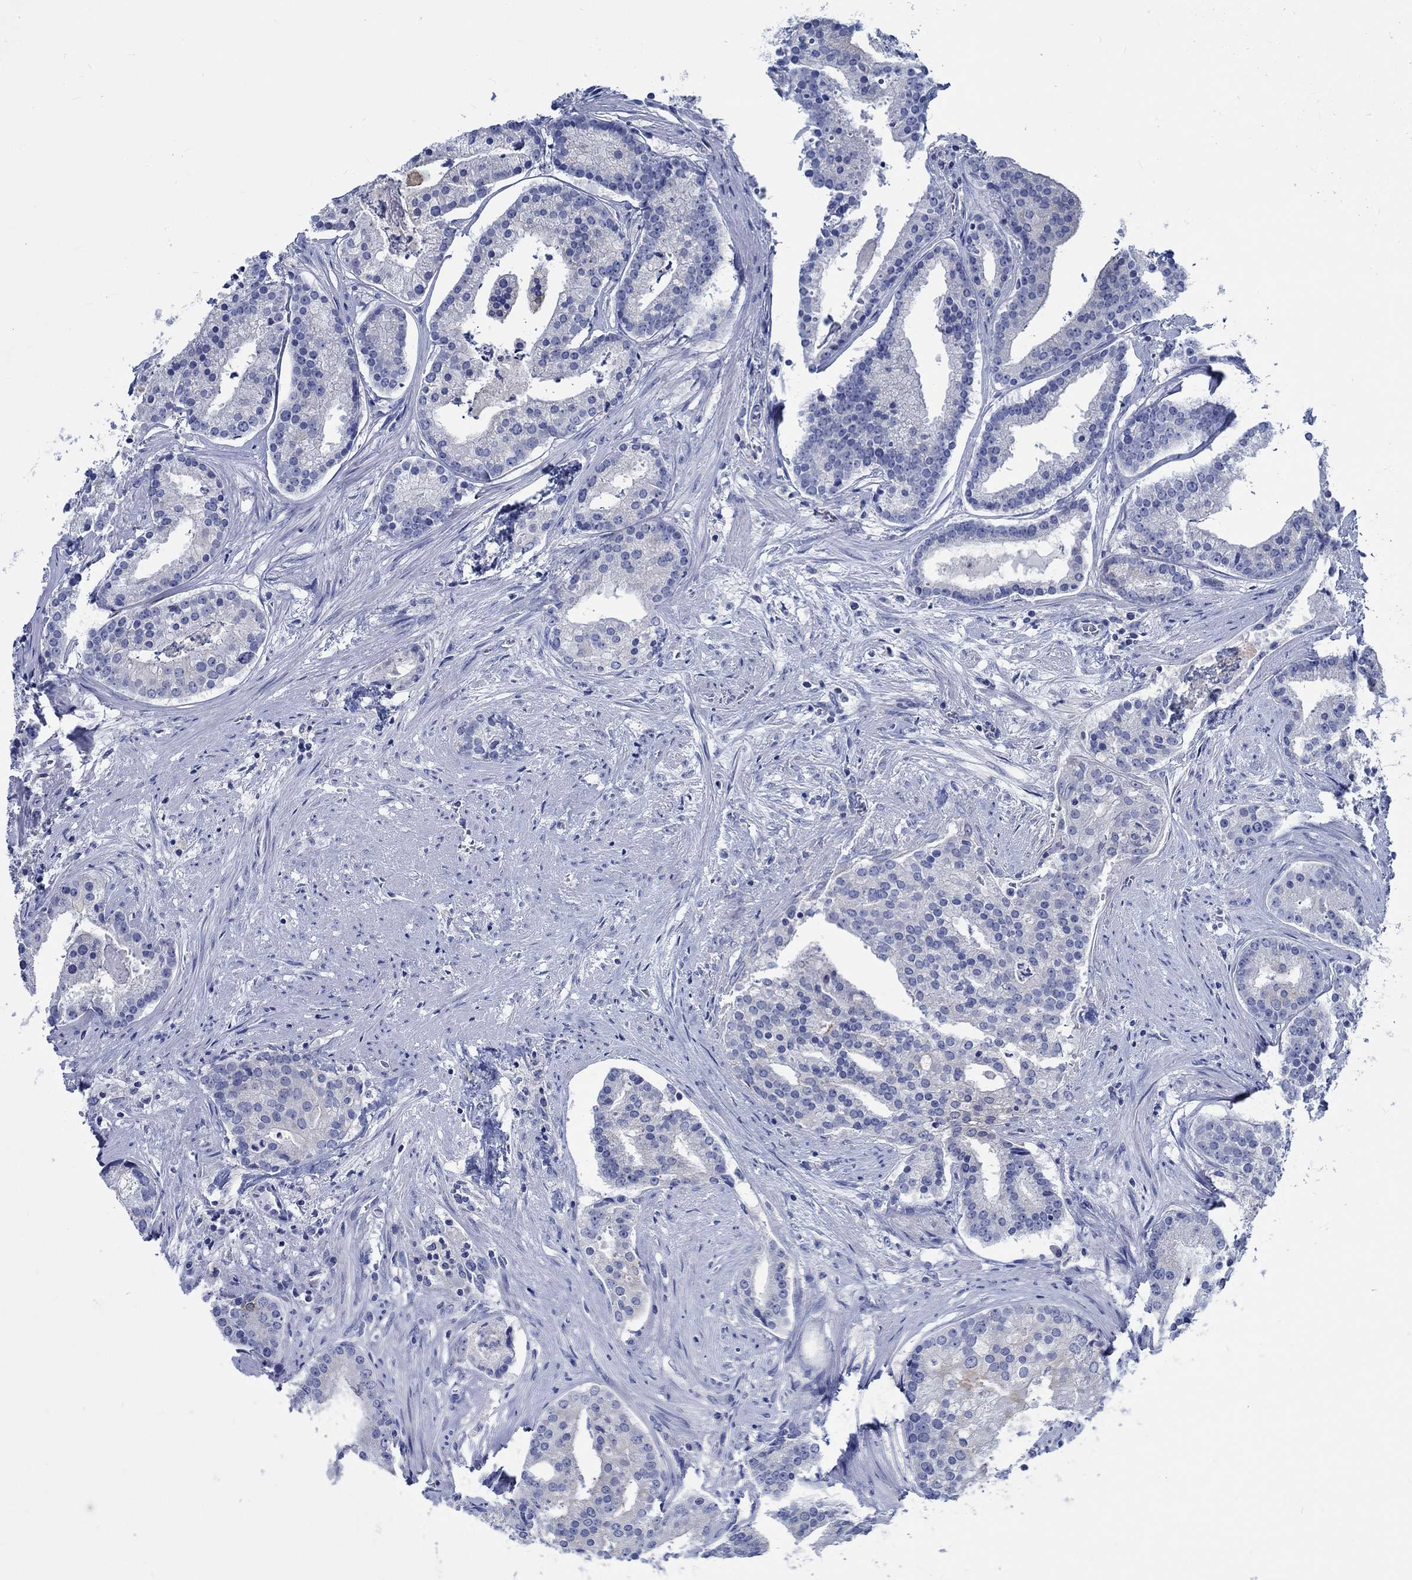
{"staining": {"intensity": "negative", "quantity": "none", "location": "none"}, "tissue": "prostate cancer", "cell_type": "Tumor cells", "image_type": "cancer", "snomed": [{"axis": "morphology", "description": "Adenocarcinoma, NOS"}, {"axis": "topography", "description": "Prostate and seminal vesicle, NOS"}, {"axis": "topography", "description": "Prostate"}], "caption": "Tumor cells show no significant protein expression in prostate adenocarcinoma.", "gene": "PTPRN2", "patient": {"sex": "male", "age": 44}}